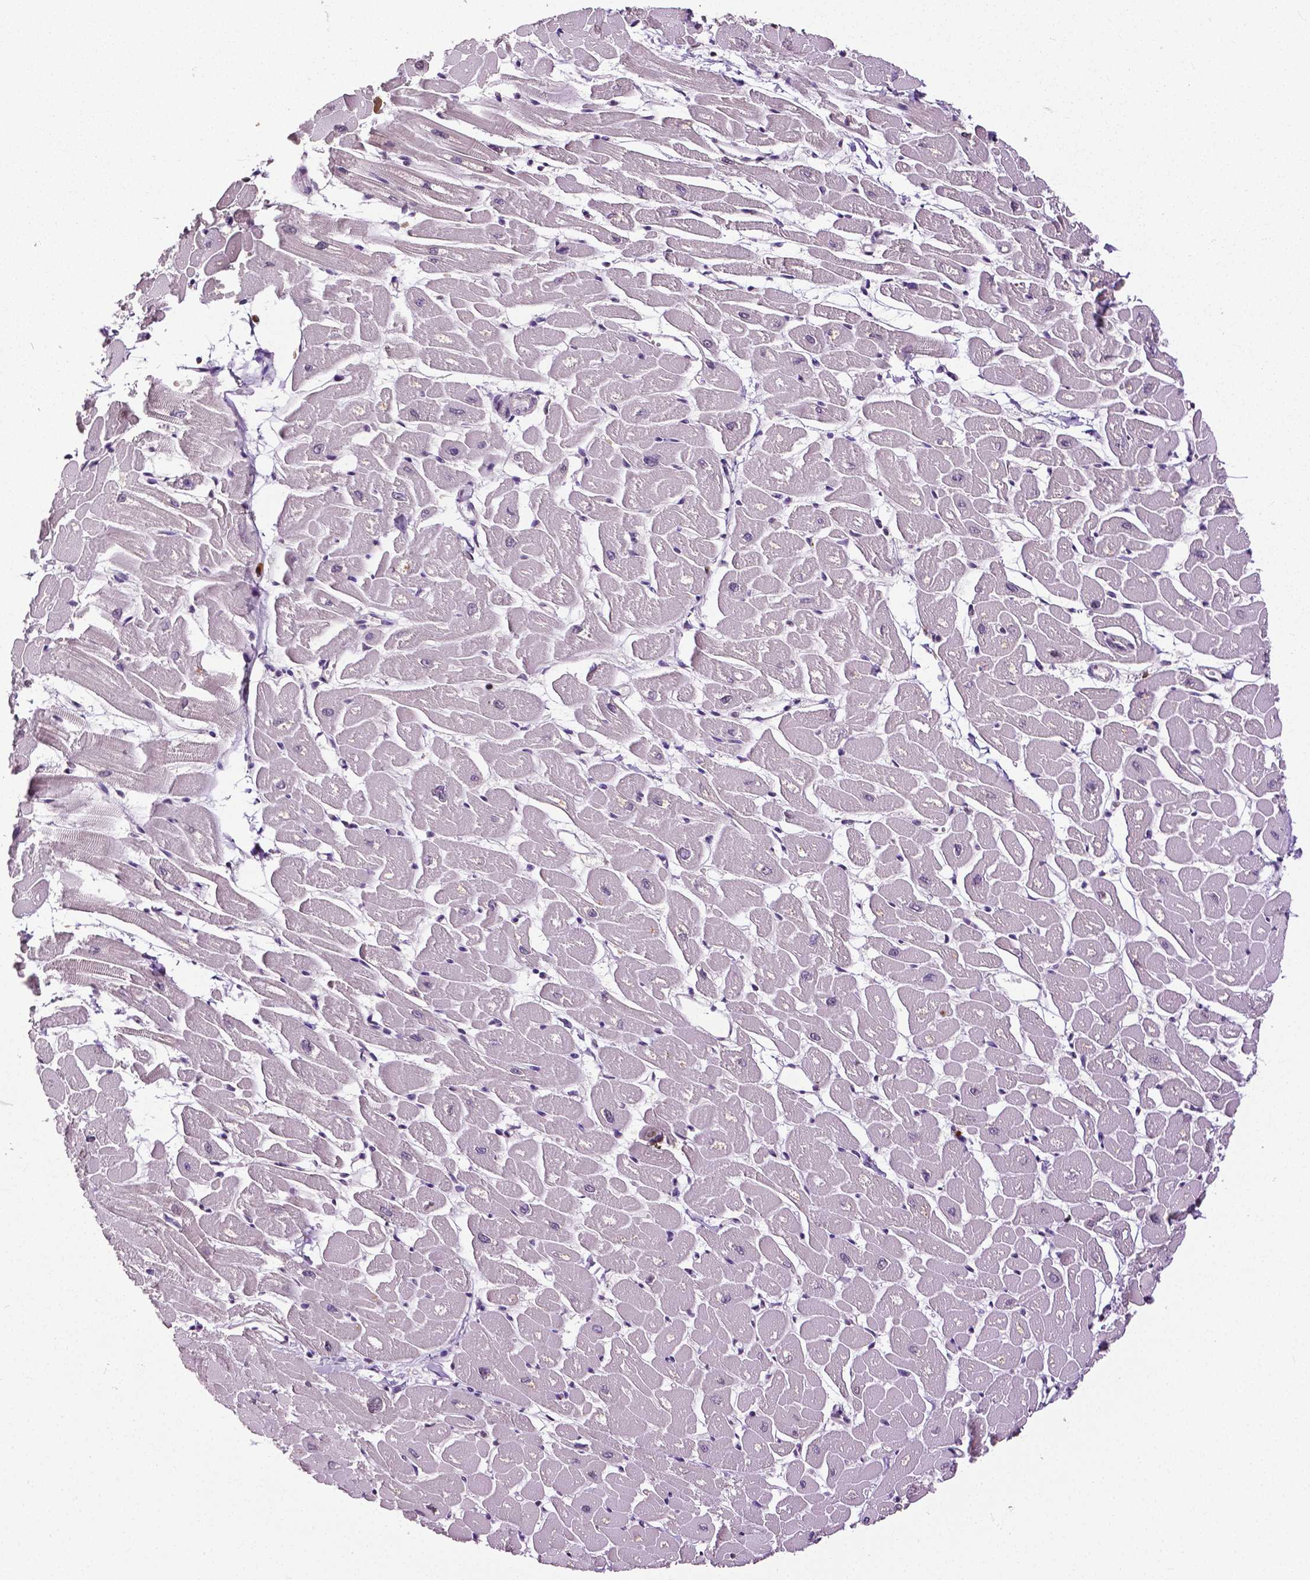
{"staining": {"intensity": "moderate", "quantity": "25%-75%", "location": "nuclear"}, "tissue": "heart muscle", "cell_type": "Cardiomyocytes", "image_type": "normal", "snomed": [{"axis": "morphology", "description": "Normal tissue, NOS"}, {"axis": "topography", "description": "Heart"}], "caption": "DAB immunohistochemical staining of normal human heart muscle shows moderate nuclear protein expression in about 25%-75% of cardiomyocytes. The protein of interest is shown in brown color, while the nuclei are stained blue.", "gene": "DLX5", "patient": {"sex": "male", "age": 57}}